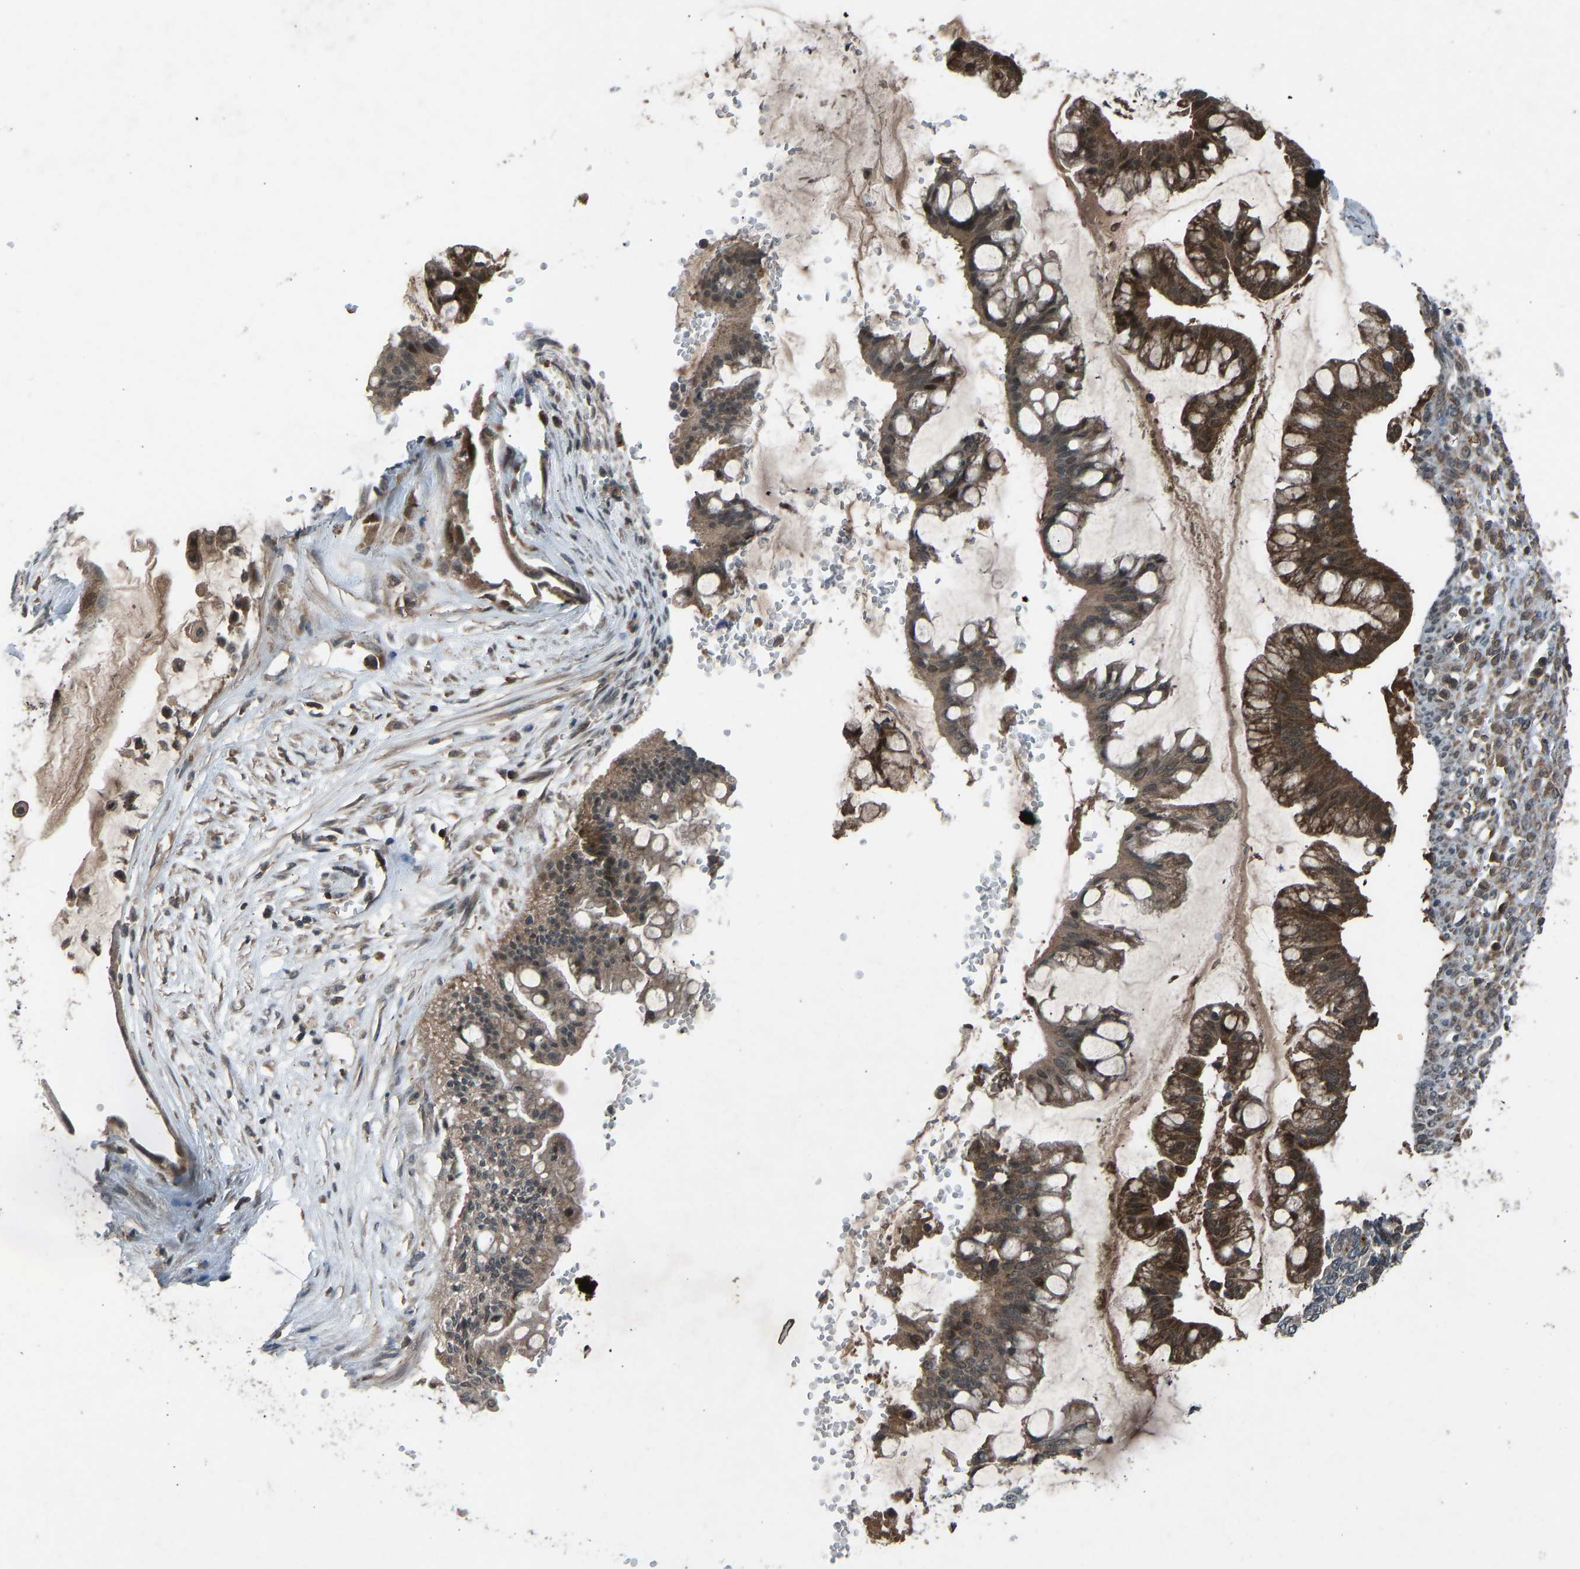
{"staining": {"intensity": "strong", "quantity": ">75%", "location": "cytoplasmic/membranous"}, "tissue": "ovarian cancer", "cell_type": "Tumor cells", "image_type": "cancer", "snomed": [{"axis": "morphology", "description": "Cystadenocarcinoma, mucinous, NOS"}, {"axis": "topography", "description": "Ovary"}], "caption": "Mucinous cystadenocarcinoma (ovarian) tissue exhibits strong cytoplasmic/membranous staining in about >75% of tumor cells, visualized by immunohistochemistry. (DAB IHC, brown staining for protein, blue staining for nuclei).", "gene": "SLC43A1", "patient": {"sex": "female", "age": 73}}